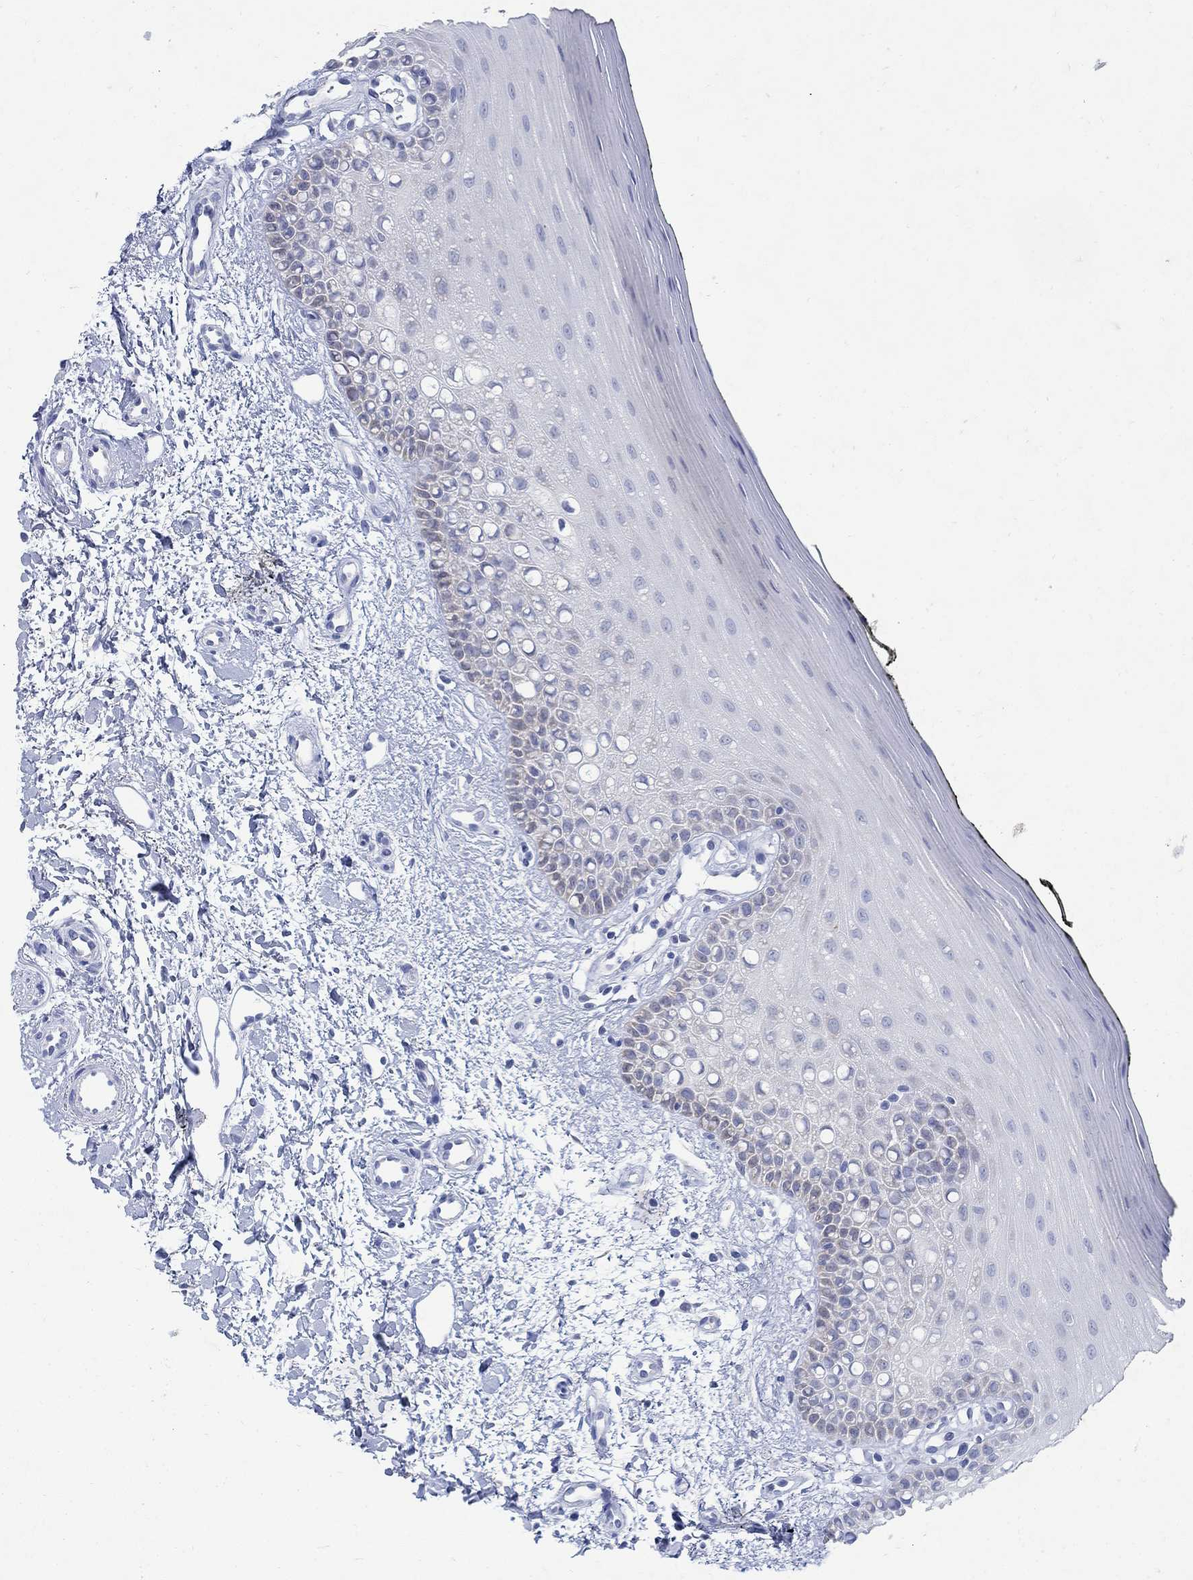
{"staining": {"intensity": "negative", "quantity": "none", "location": "none"}, "tissue": "oral mucosa", "cell_type": "Squamous epithelial cells", "image_type": "normal", "snomed": [{"axis": "morphology", "description": "Normal tissue, NOS"}, {"axis": "topography", "description": "Oral tissue"}], "caption": "DAB immunohistochemical staining of unremarkable oral mucosa demonstrates no significant expression in squamous epithelial cells.", "gene": "ZDHHC14", "patient": {"sex": "female", "age": 78}}